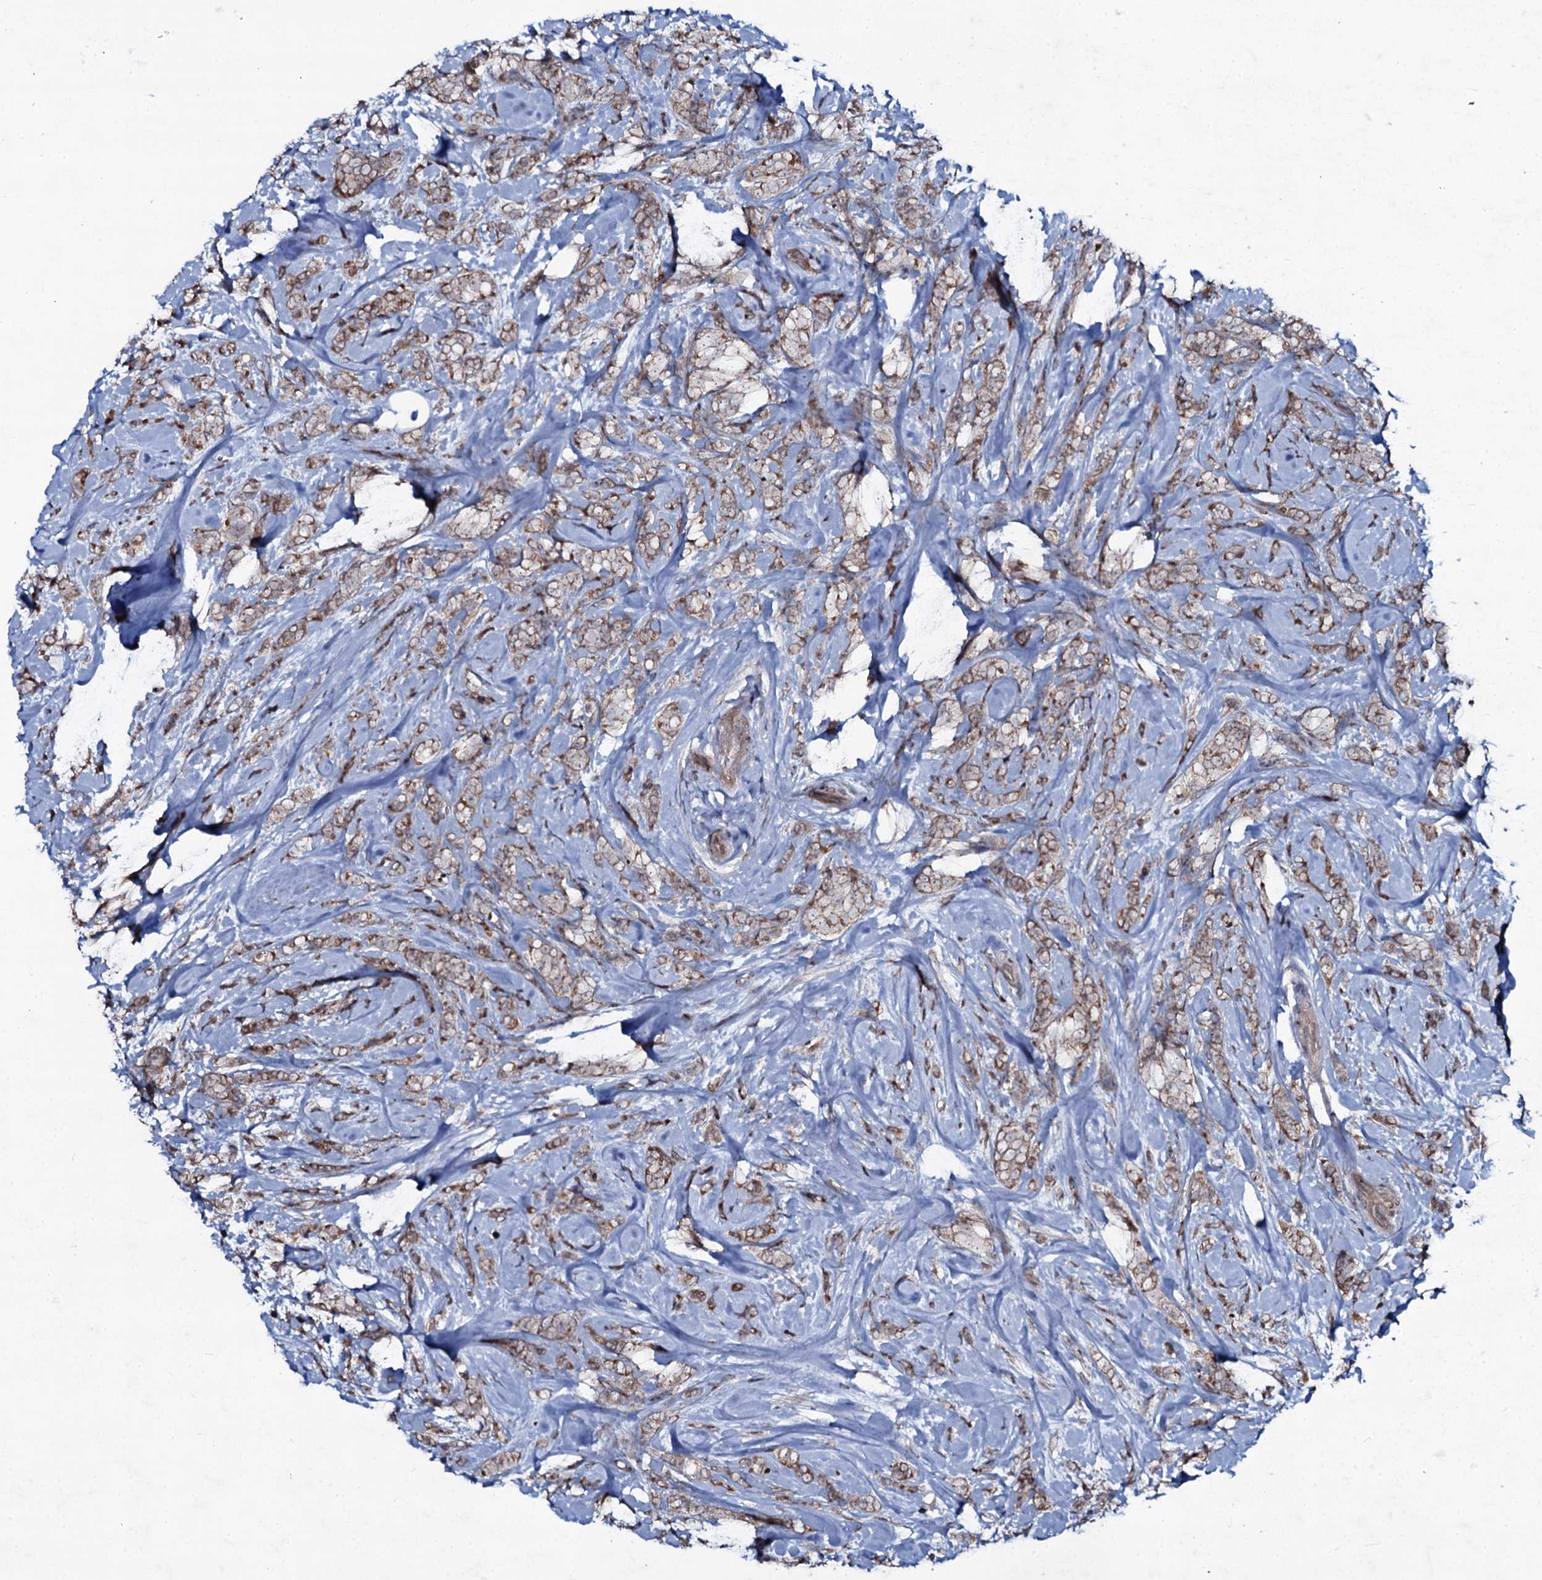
{"staining": {"intensity": "moderate", "quantity": ">75%", "location": "cytoplasmic/membranous"}, "tissue": "breast cancer", "cell_type": "Tumor cells", "image_type": "cancer", "snomed": [{"axis": "morphology", "description": "Lobular carcinoma"}, {"axis": "topography", "description": "Breast"}], "caption": "This image reveals immunohistochemistry (IHC) staining of human breast cancer, with medium moderate cytoplasmic/membranous positivity in about >75% of tumor cells.", "gene": "SNAP23", "patient": {"sex": "female", "age": 58}}